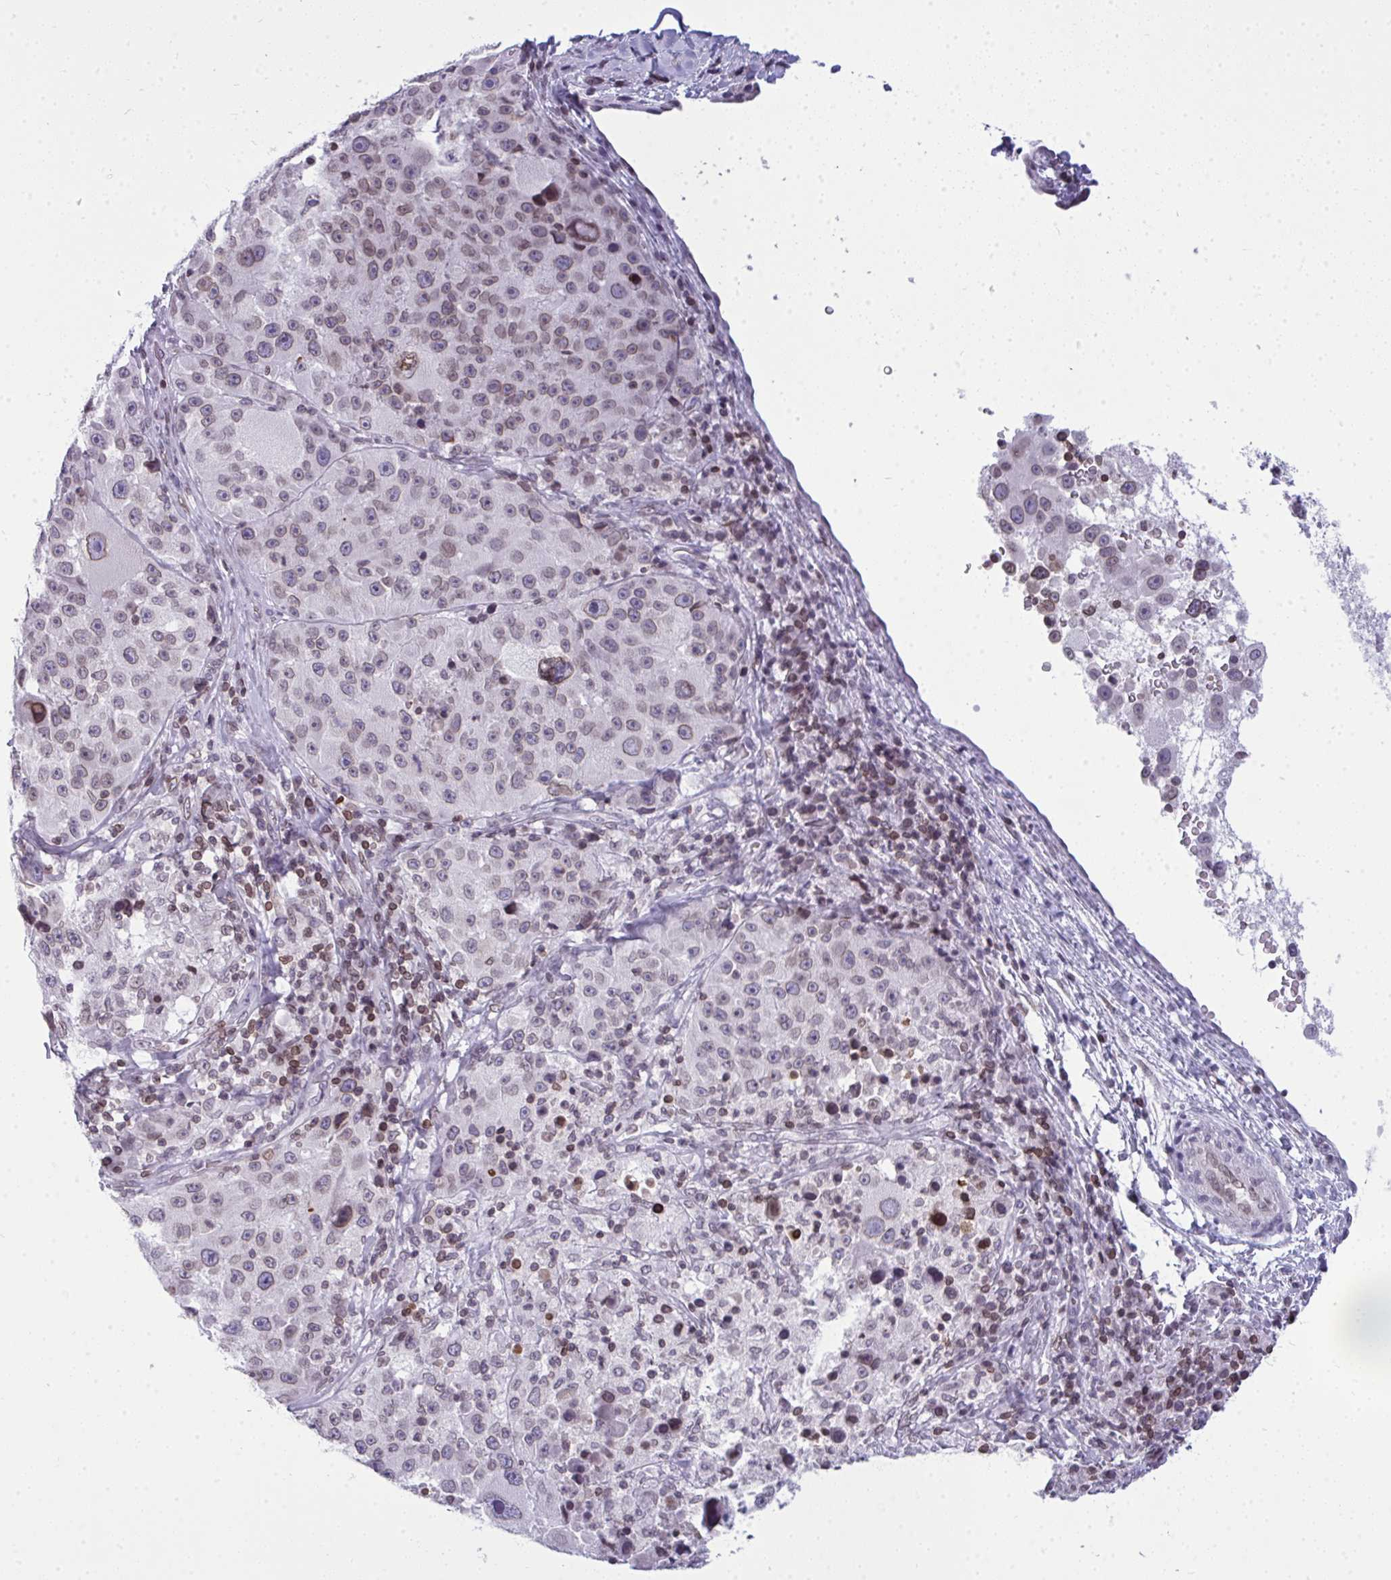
{"staining": {"intensity": "weak", "quantity": "<25%", "location": "nuclear"}, "tissue": "melanoma", "cell_type": "Tumor cells", "image_type": "cancer", "snomed": [{"axis": "morphology", "description": "Malignant melanoma, Metastatic site"}, {"axis": "topography", "description": "Lymph node"}], "caption": "Tumor cells show no significant protein staining in malignant melanoma (metastatic site).", "gene": "LMNB2", "patient": {"sex": "male", "age": 62}}